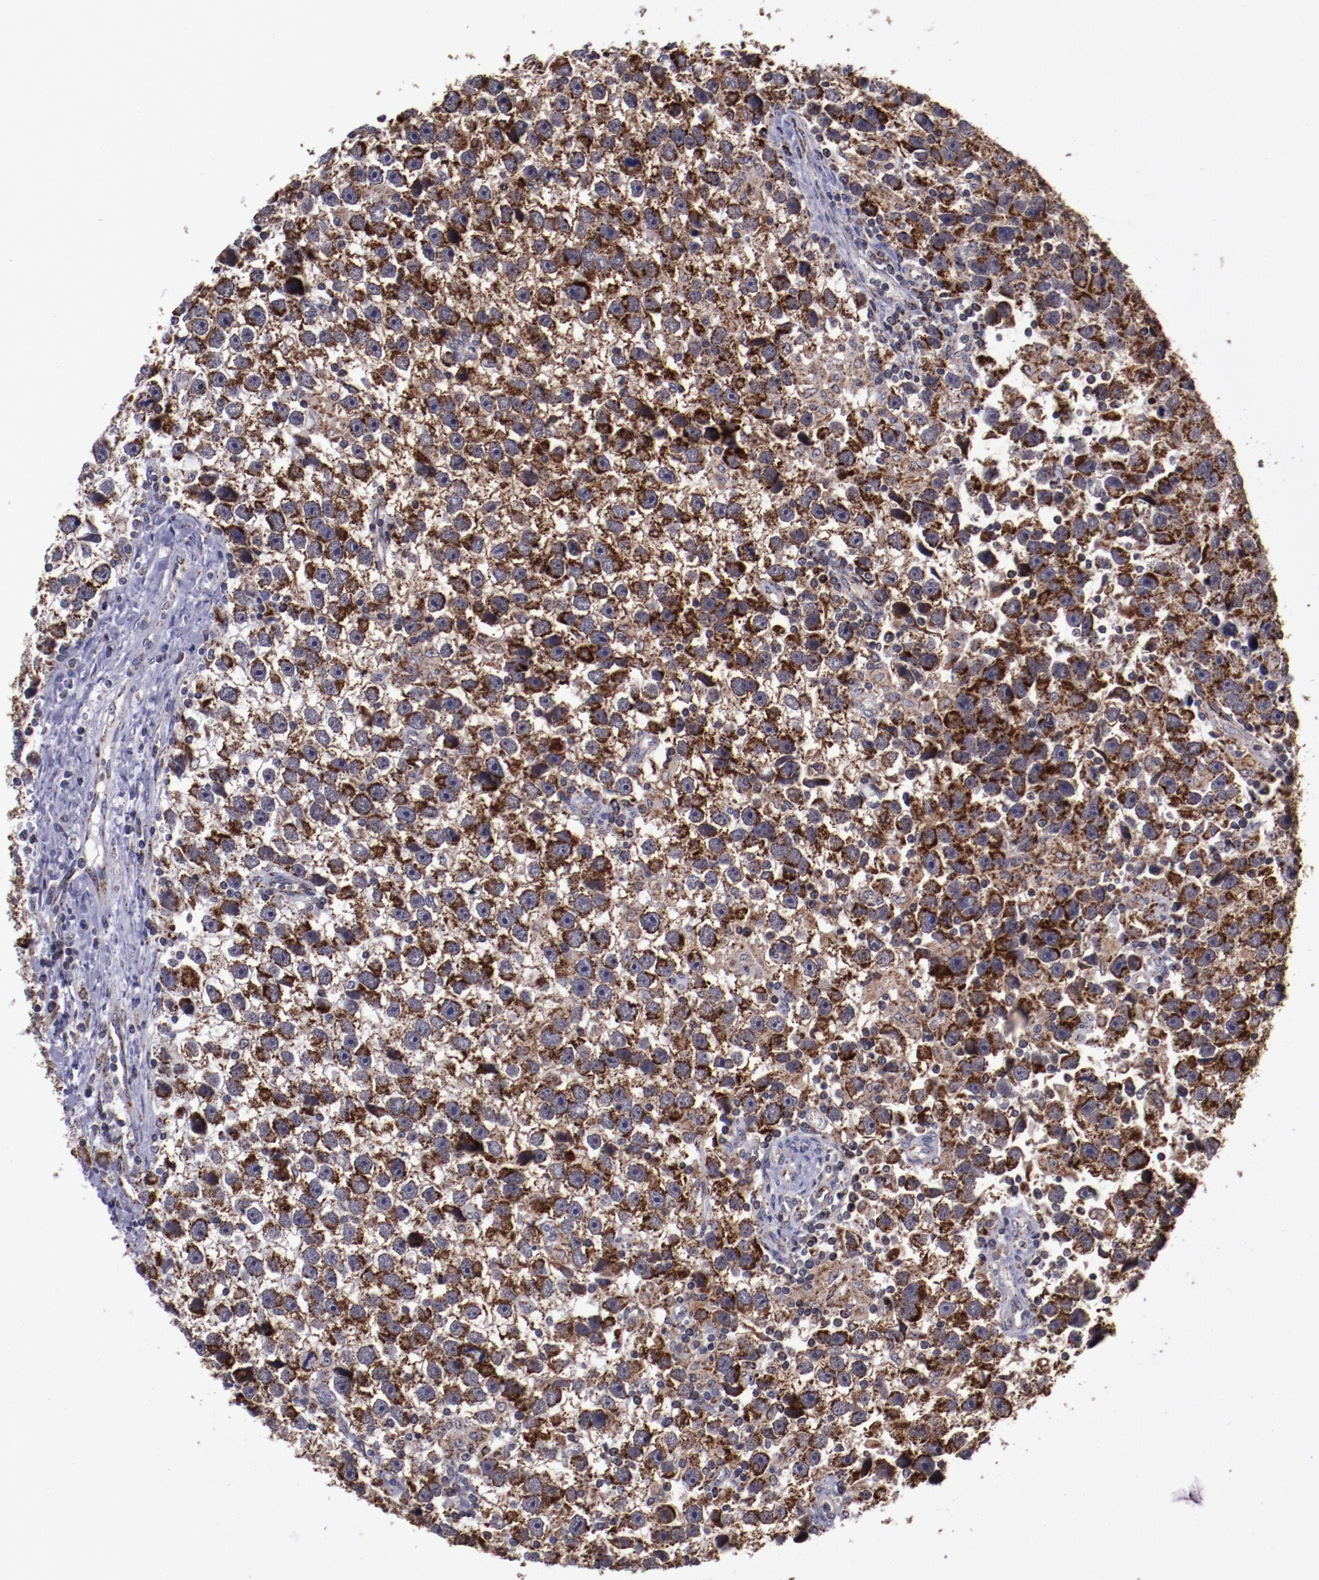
{"staining": {"intensity": "strong", "quantity": ">75%", "location": "cytoplasmic/membranous"}, "tissue": "testis cancer", "cell_type": "Tumor cells", "image_type": "cancer", "snomed": [{"axis": "morphology", "description": "Seminoma, NOS"}, {"axis": "topography", "description": "Testis"}], "caption": "Human testis cancer (seminoma) stained for a protein (brown) shows strong cytoplasmic/membranous positive positivity in approximately >75% of tumor cells.", "gene": "LONP1", "patient": {"sex": "male", "age": 43}}